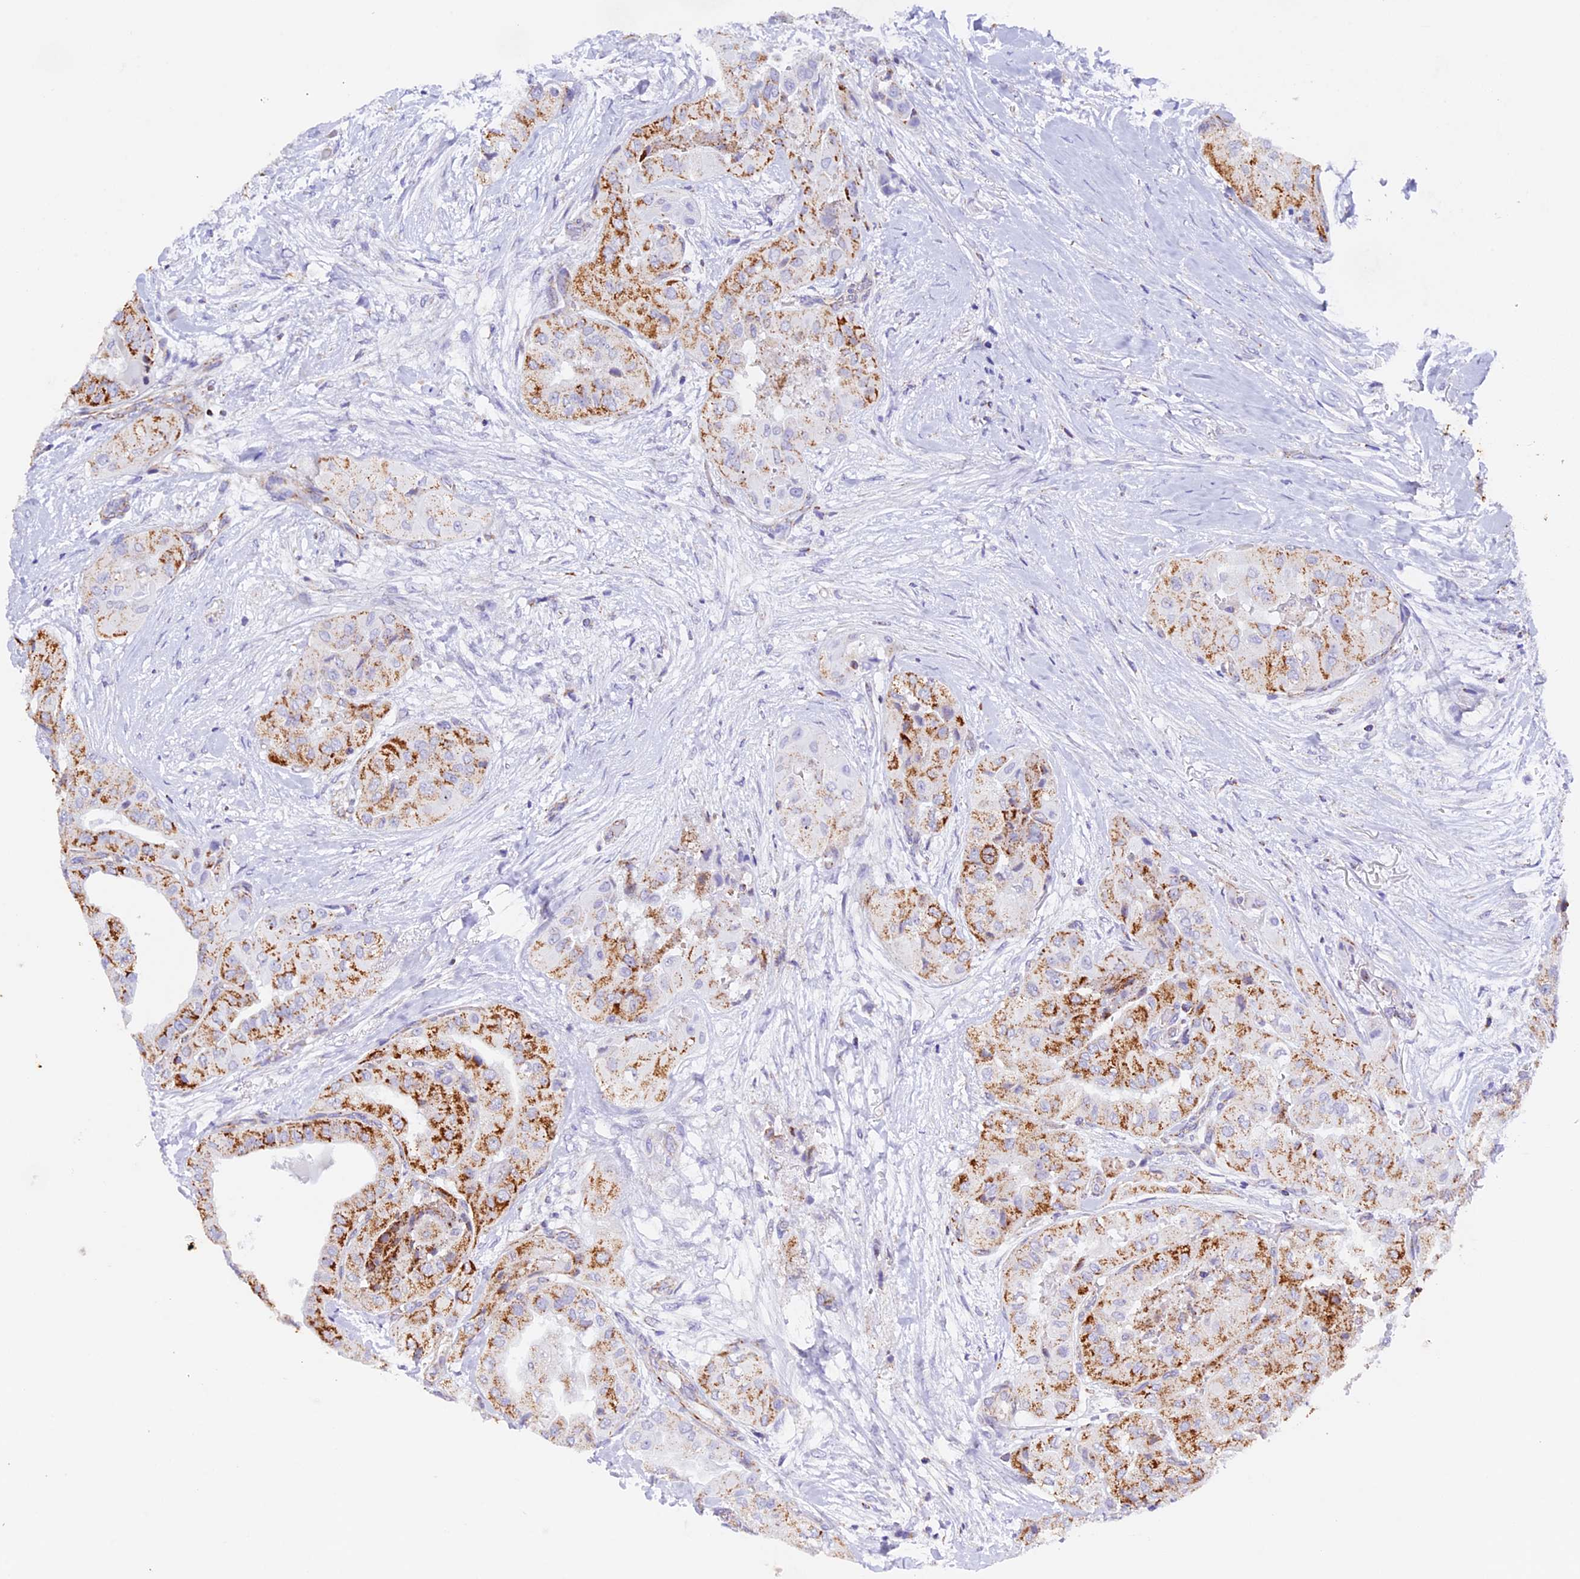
{"staining": {"intensity": "strong", "quantity": ">75%", "location": "cytoplasmic/membranous"}, "tissue": "thyroid cancer", "cell_type": "Tumor cells", "image_type": "cancer", "snomed": [{"axis": "morphology", "description": "Normal tissue, NOS"}, {"axis": "morphology", "description": "Papillary adenocarcinoma, NOS"}, {"axis": "topography", "description": "Thyroid gland"}], "caption": "An image of human thyroid cancer (papillary adenocarcinoma) stained for a protein reveals strong cytoplasmic/membranous brown staining in tumor cells.", "gene": "TFAM", "patient": {"sex": "female", "age": 59}}